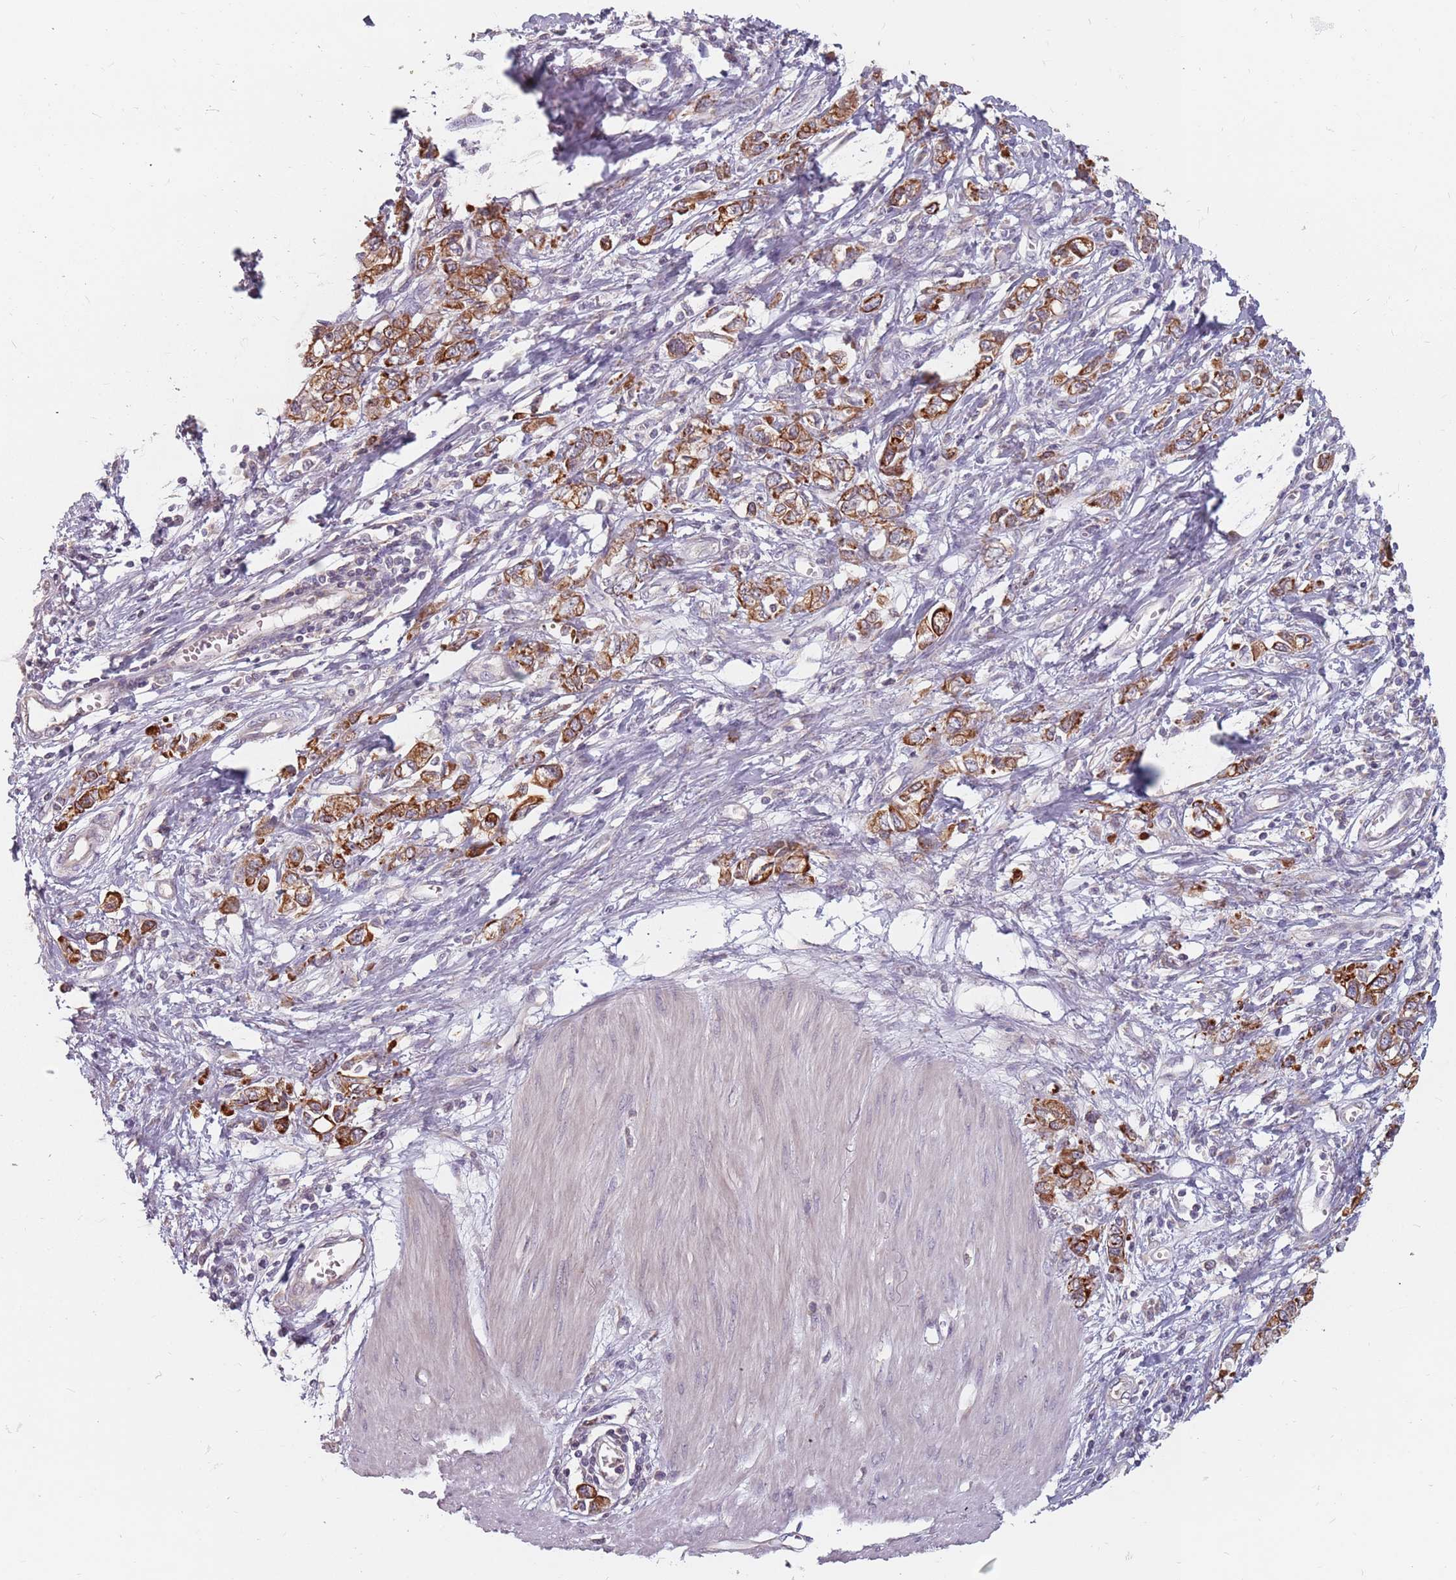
{"staining": {"intensity": "strong", "quantity": ">75%", "location": "cytoplasmic/membranous"}, "tissue": "stomach cancer", "cell_type": "Tumor cells", "image_type": "cancer", "snomed": [{"axis": "morphology", "description": "Adenocarcinoma, NOS"}, {"axis": "topography", "description": "Stomach"}], "caption": "This micrograph displays IHC staining of human stomach cancer (adenocarcinoma), with high strong cytoplasmic/membranous expression in approximately >75% of tumor cells.", "gene": "ADAL", "patient": {"sex": "female", "age": 76}}